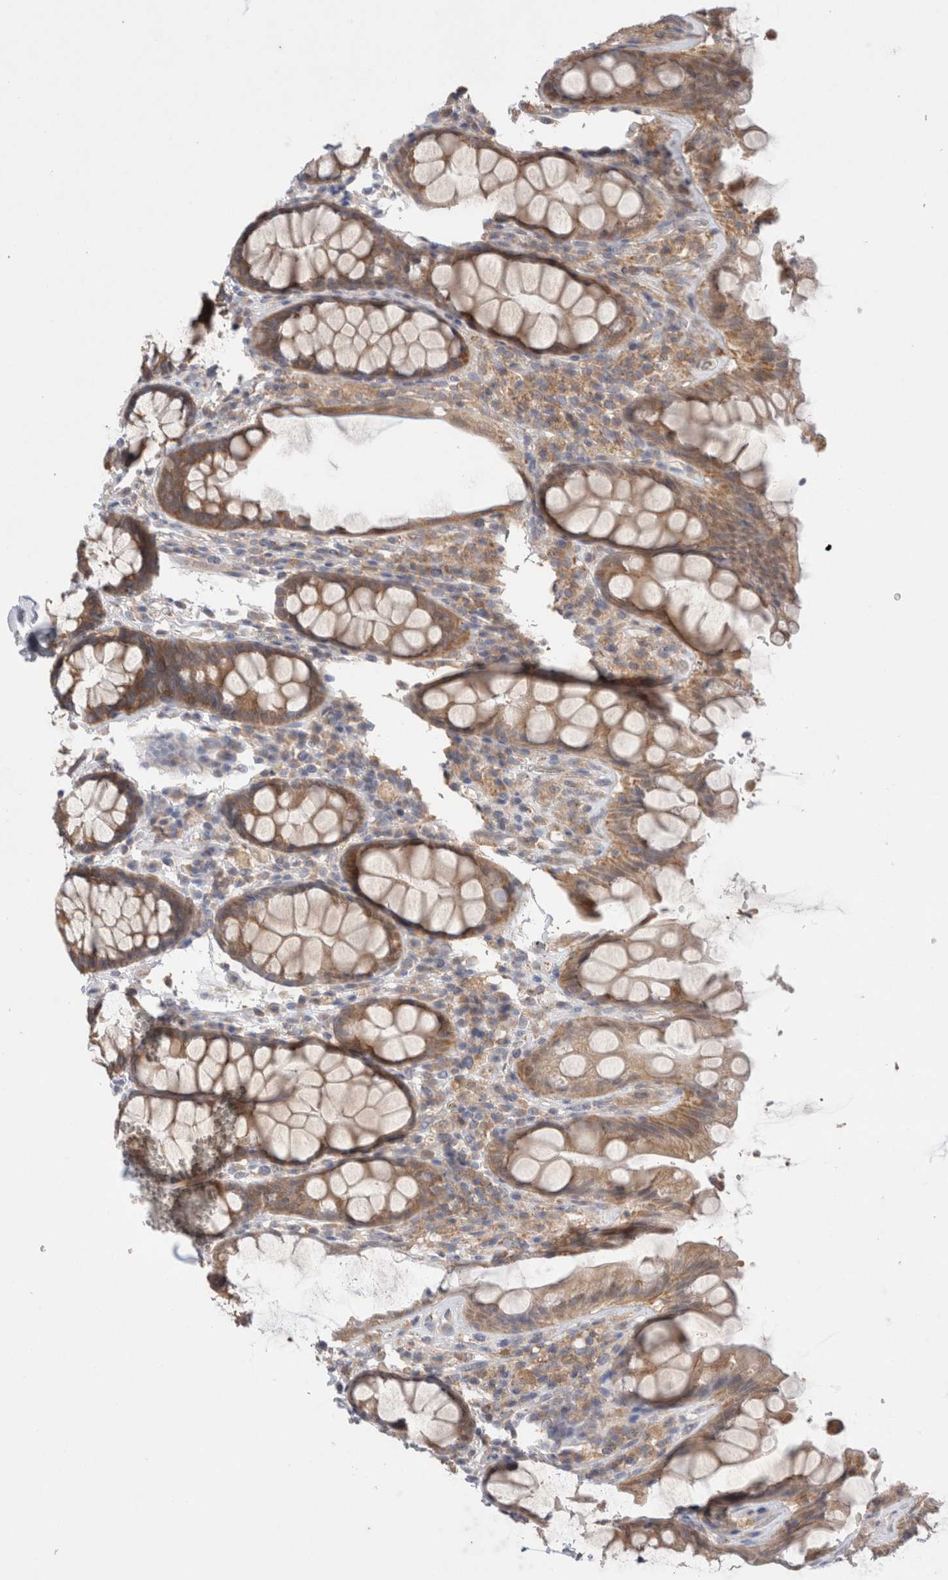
{"staining": {"intensity": "moderate", "quantity": ">75%", "location": "cytoplasmic/membranous"}, "tissue": "rectum", "cell_type": "Glandular cells", "image_type": "normal", "snomed": [{"axis": "morphology", "description": "Normal tissue, NOS"}, {"axis": "topography", "description": "Rectum"}], "caption": "The photomicrograph displays staining of benign rectum, revealing moderate cytoplasmic/membranous protein expression (brown color) within glandular cells. Nuclei are stained in blue.", "gene": "NDOR1", "patient": {"sex": "male", "age": 64}}